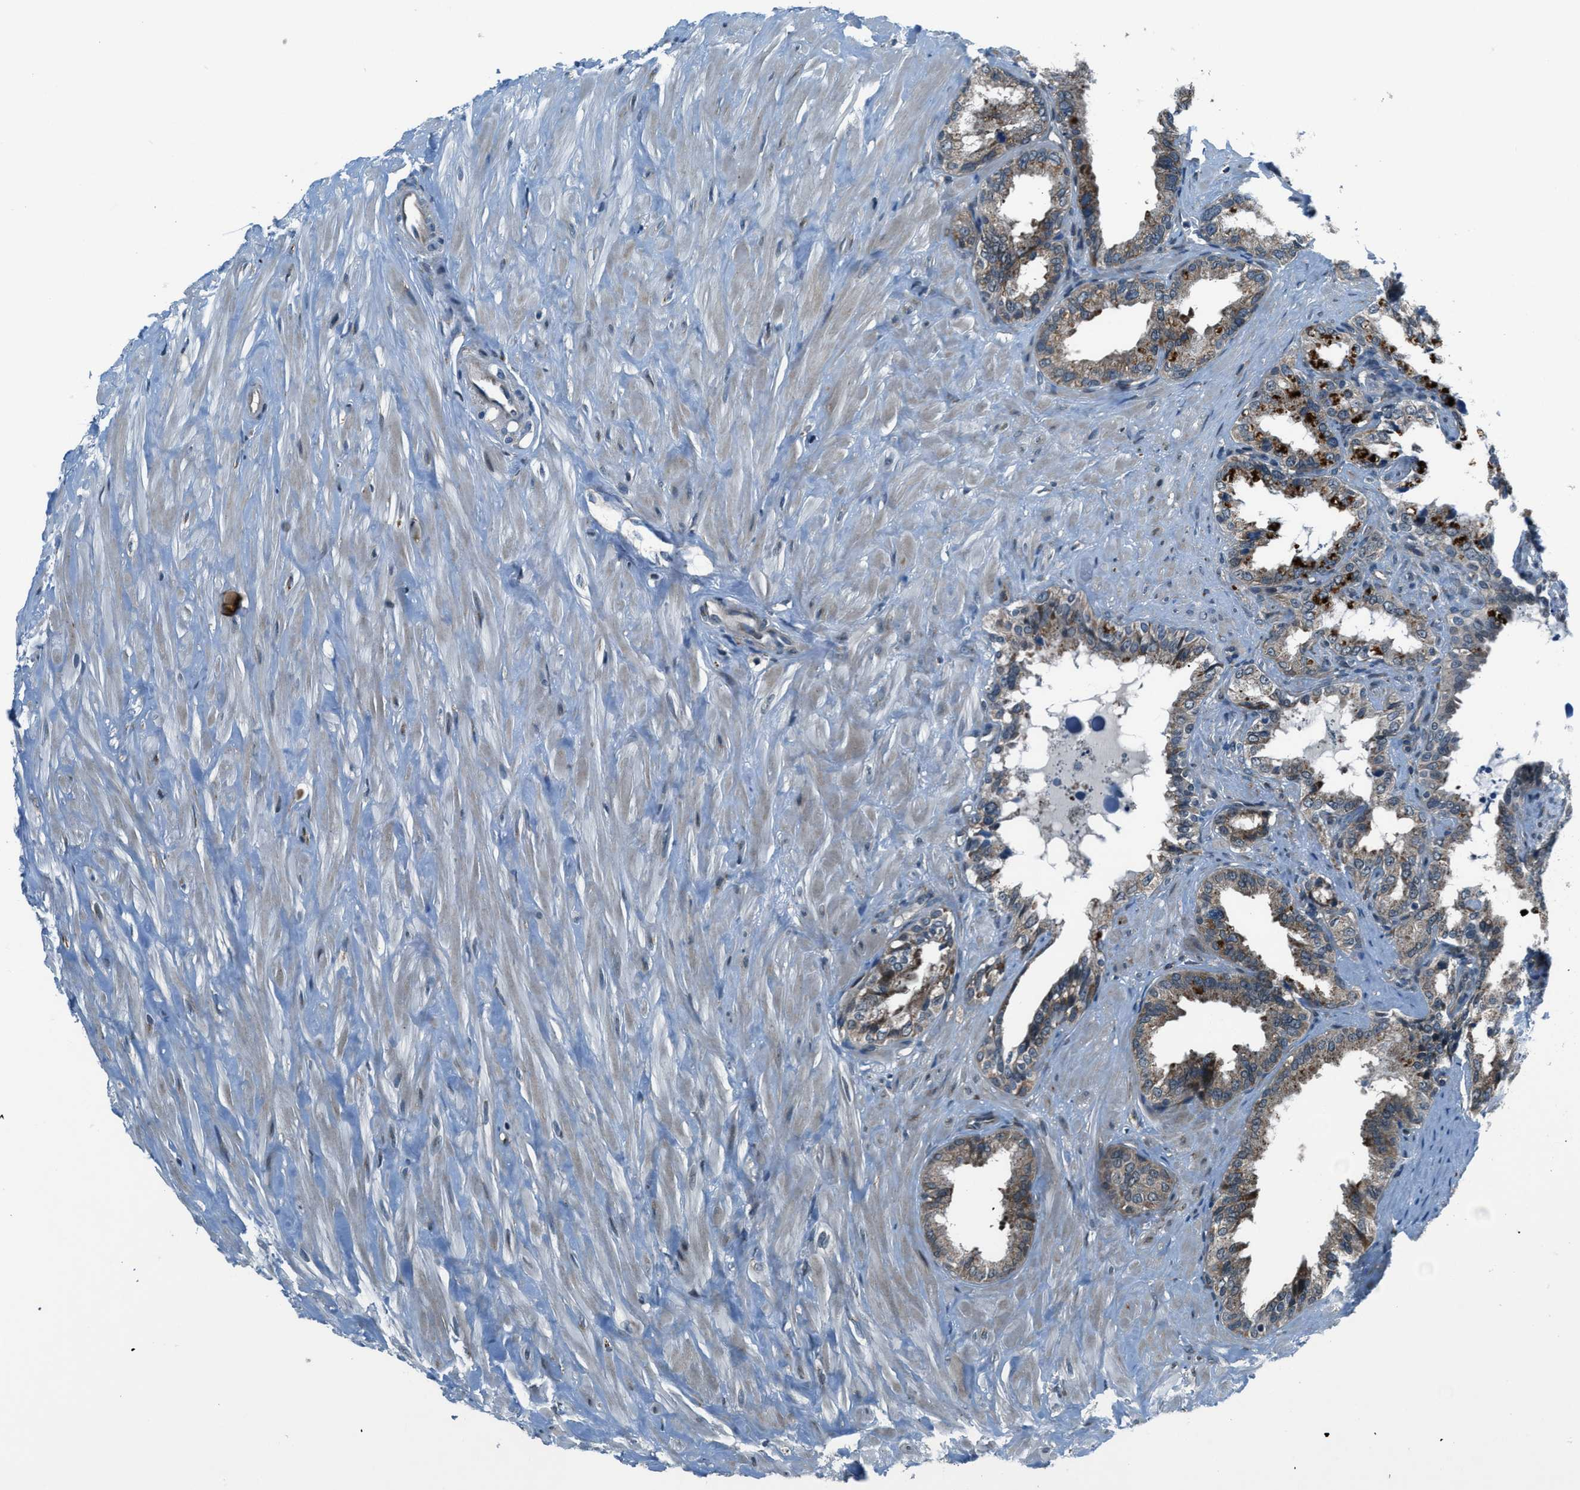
{"staining": {"intensity": "moderate", "quantity": ">75%", "location": "cytoplasmic/membranous"}, "tissue": "seminal vesicle", "cell_type": "Glandular cells", "image_type": "normal", "snomed": [{"axis": "morphology", "description": "Normal tissue, NOS"}, {"axis": "topography", "description": "Seminal veicle"}], "caption": "DAB (3,3'-diaminobenzidine) immunohistochemical staining of normal seminal vesicle shows moderate cytoplasmic/membranous protein positivity in about >75% of glandular cells. (DAB (3,3'-diaminobenzidine) = brown stain, brightfield microscopy at high magnification).", "gene": "GINM1", "patient": {"sex": "male", "age": 64}}